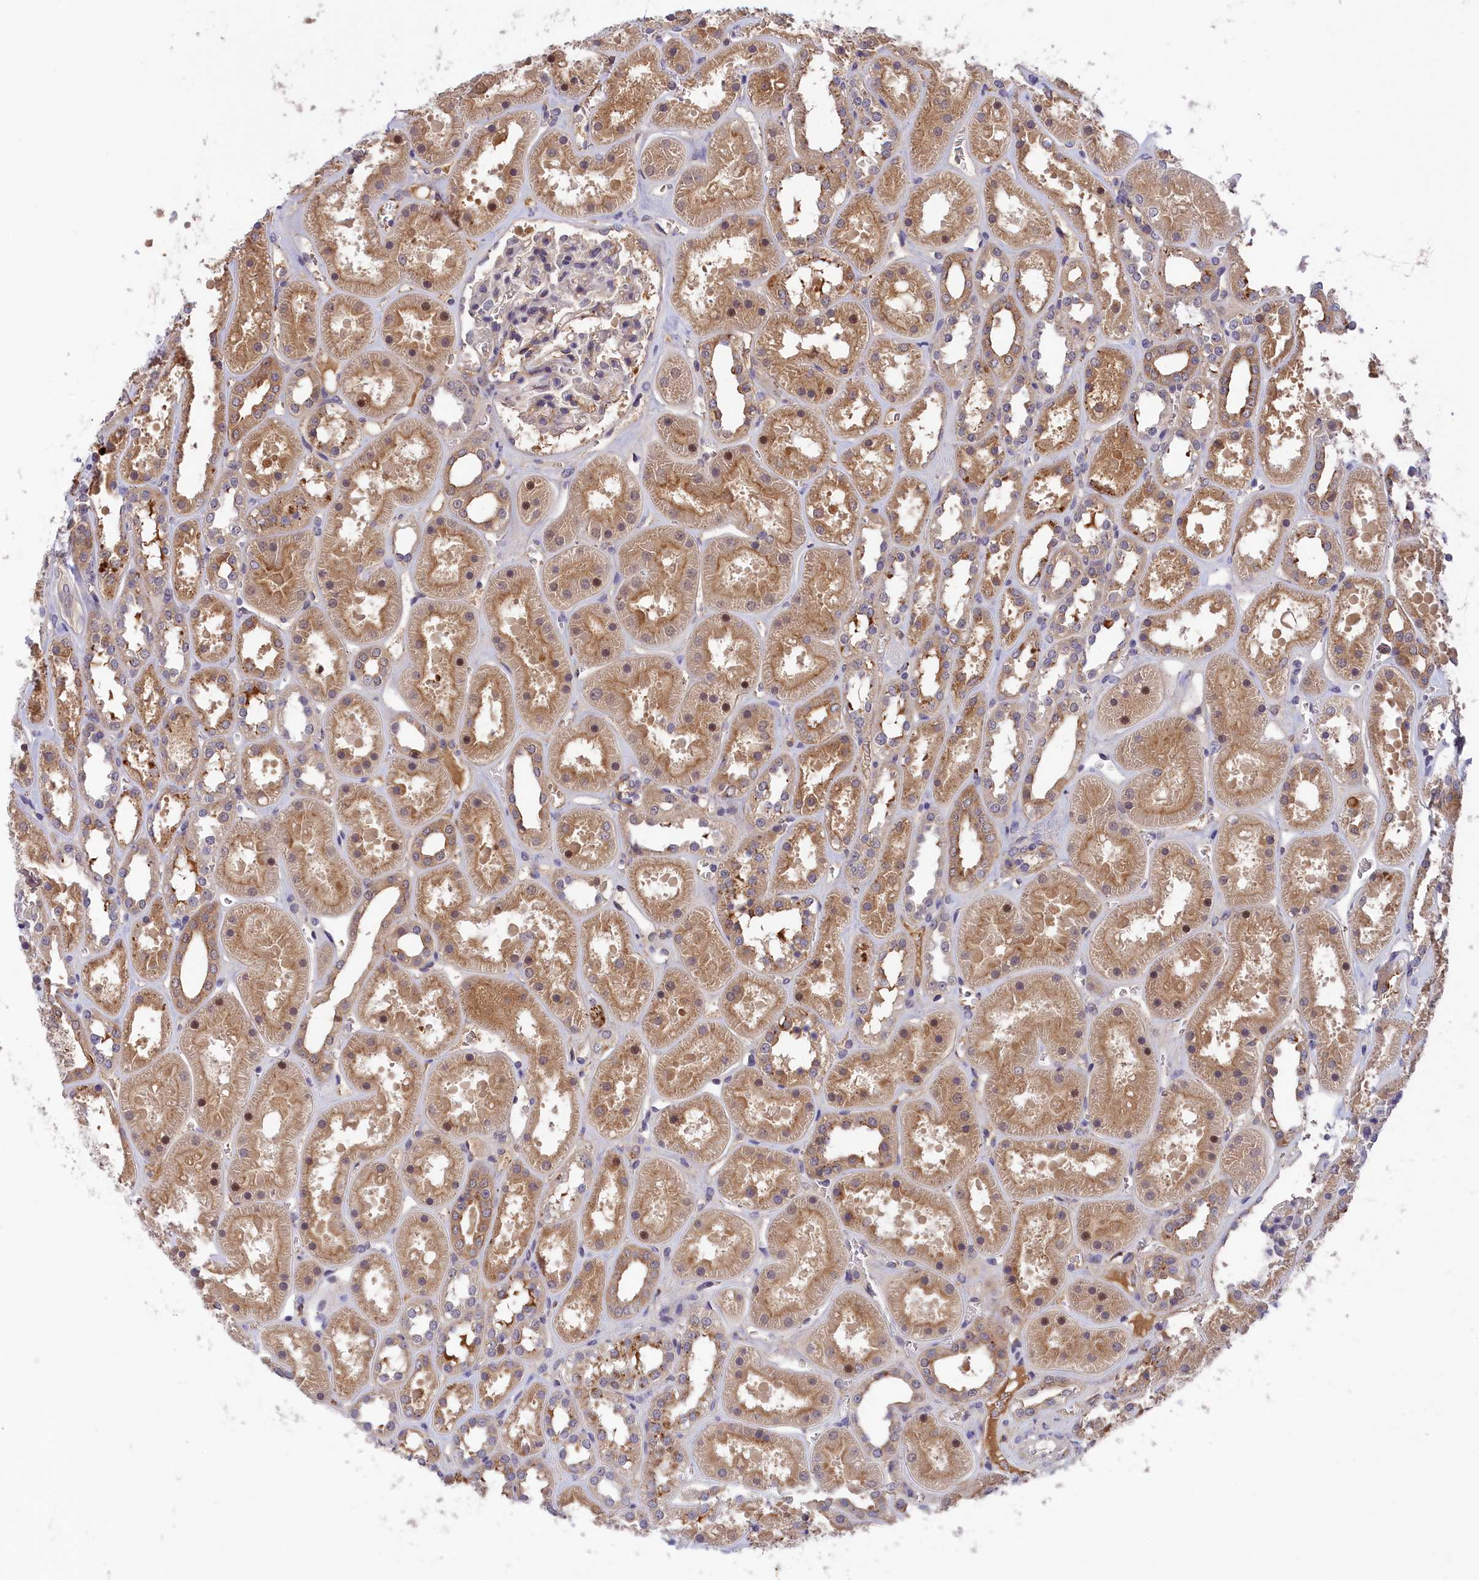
{"staining": {"intensity": "weak", "quantity": "<25%", "location": "cytoplasmic/membranous"}, "tissue": "kidney", "cell_type": "Cells in glomeruli", "image_type": "normal", "snomed": [{"axis": "morphology", "description": "Normal tissue, NOS"}, {"axis": "topography", "description": "Kidney"}], "caption": "A photomicrograph of kidney stained for a protein exhibits no brown staining in cells in glomeruli. (DAB IHC visualized using brightfield microscopy, high magnification).", "gene": "STYX", "patient": {"sex": "female", "age": 41}}